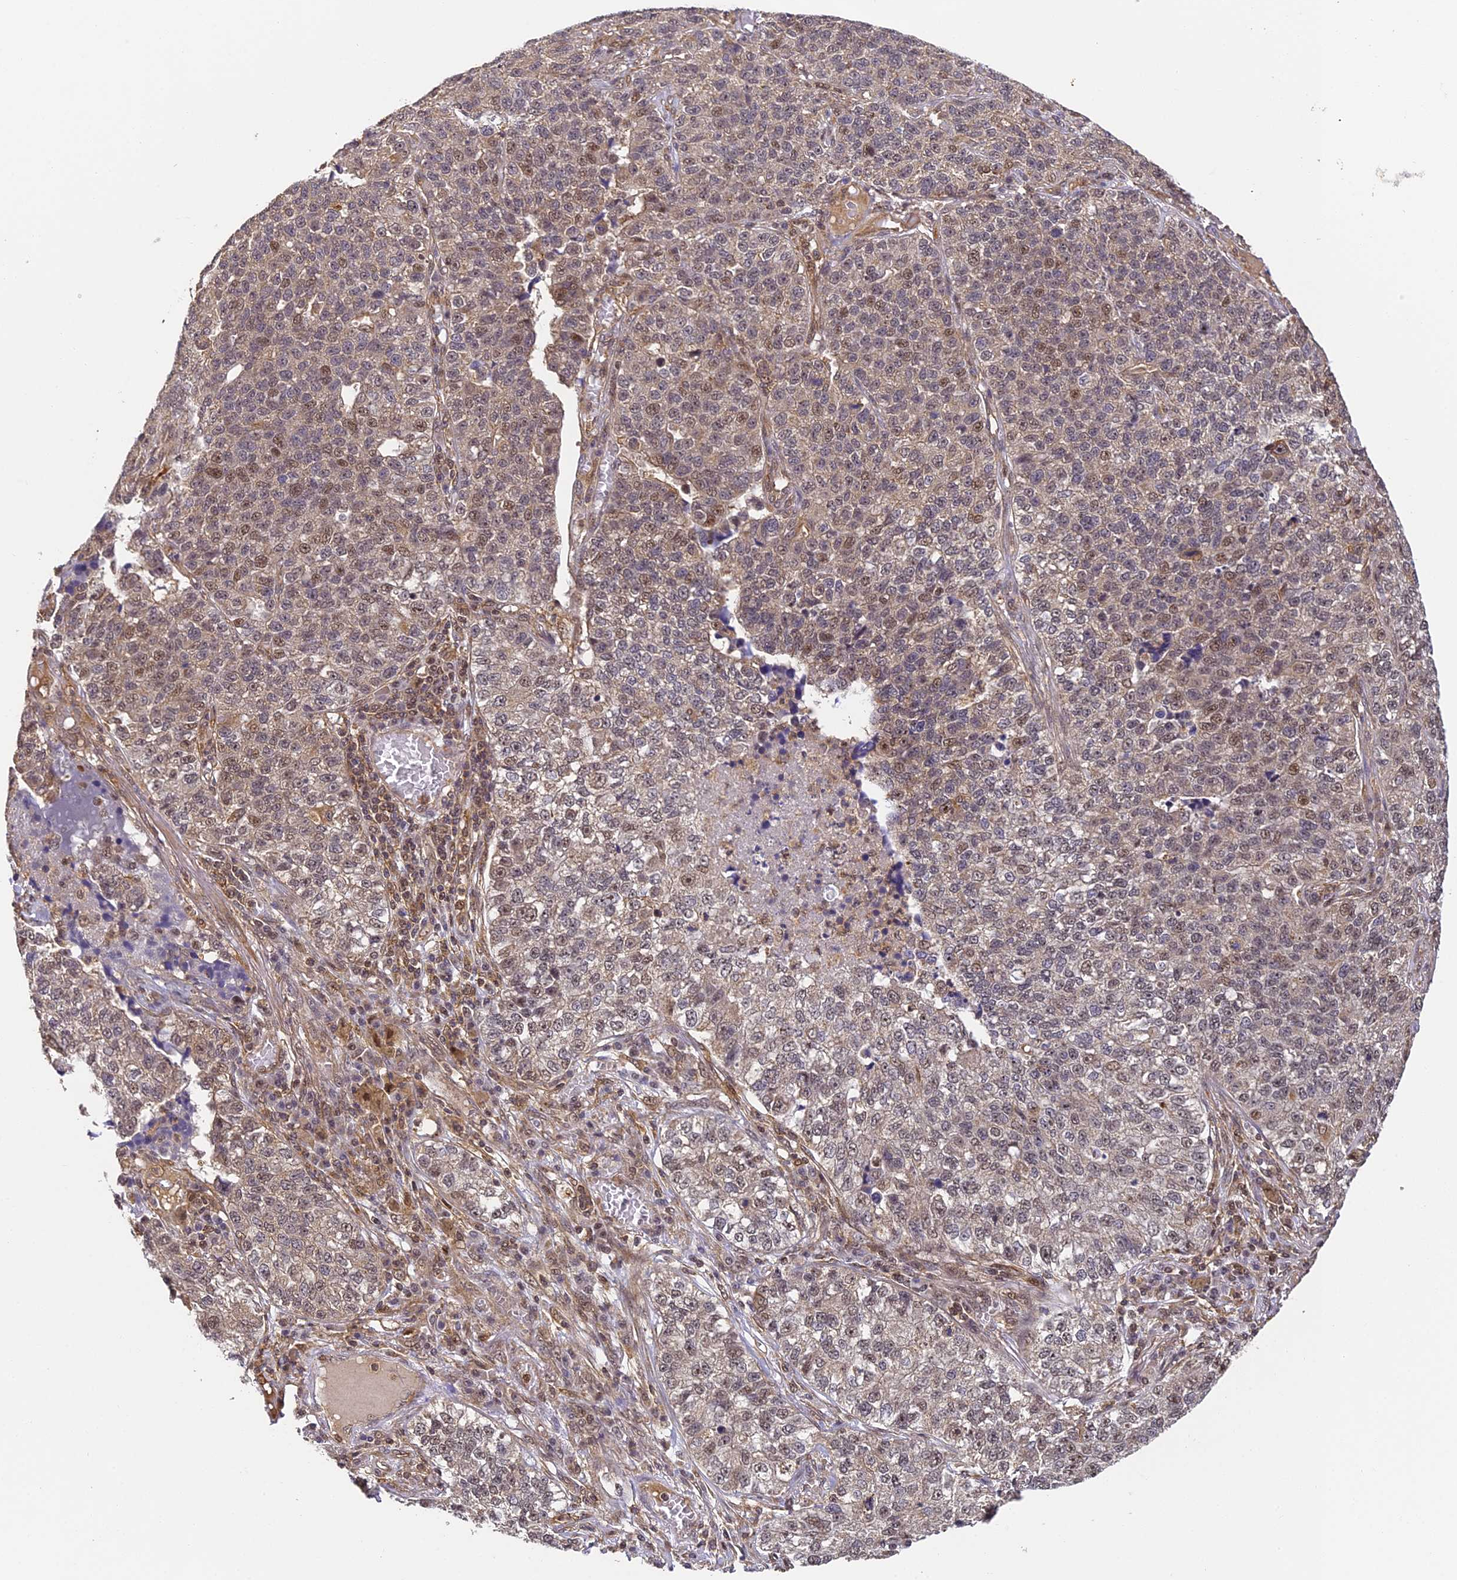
{"staining": {"intensity": "moderate", "quantity": "<25%", "location": "nuclear"}, "tissue": "lung cancer", "cell_type": "Tumor cells", "image_type": "cancer", "snomed": [{"axis": "morphology", "description": "Adenocarcinoma, NOS"}, {"axis": "topography", "description": "Lung"}], "caption": "The immunohistochemical stain shows moderate nuclear positivity in tumor cells of lung cancer (adenocarcinoma) tissue.", "gene": "ZNF443", "patient": {"sex": "male", "age": 49}}